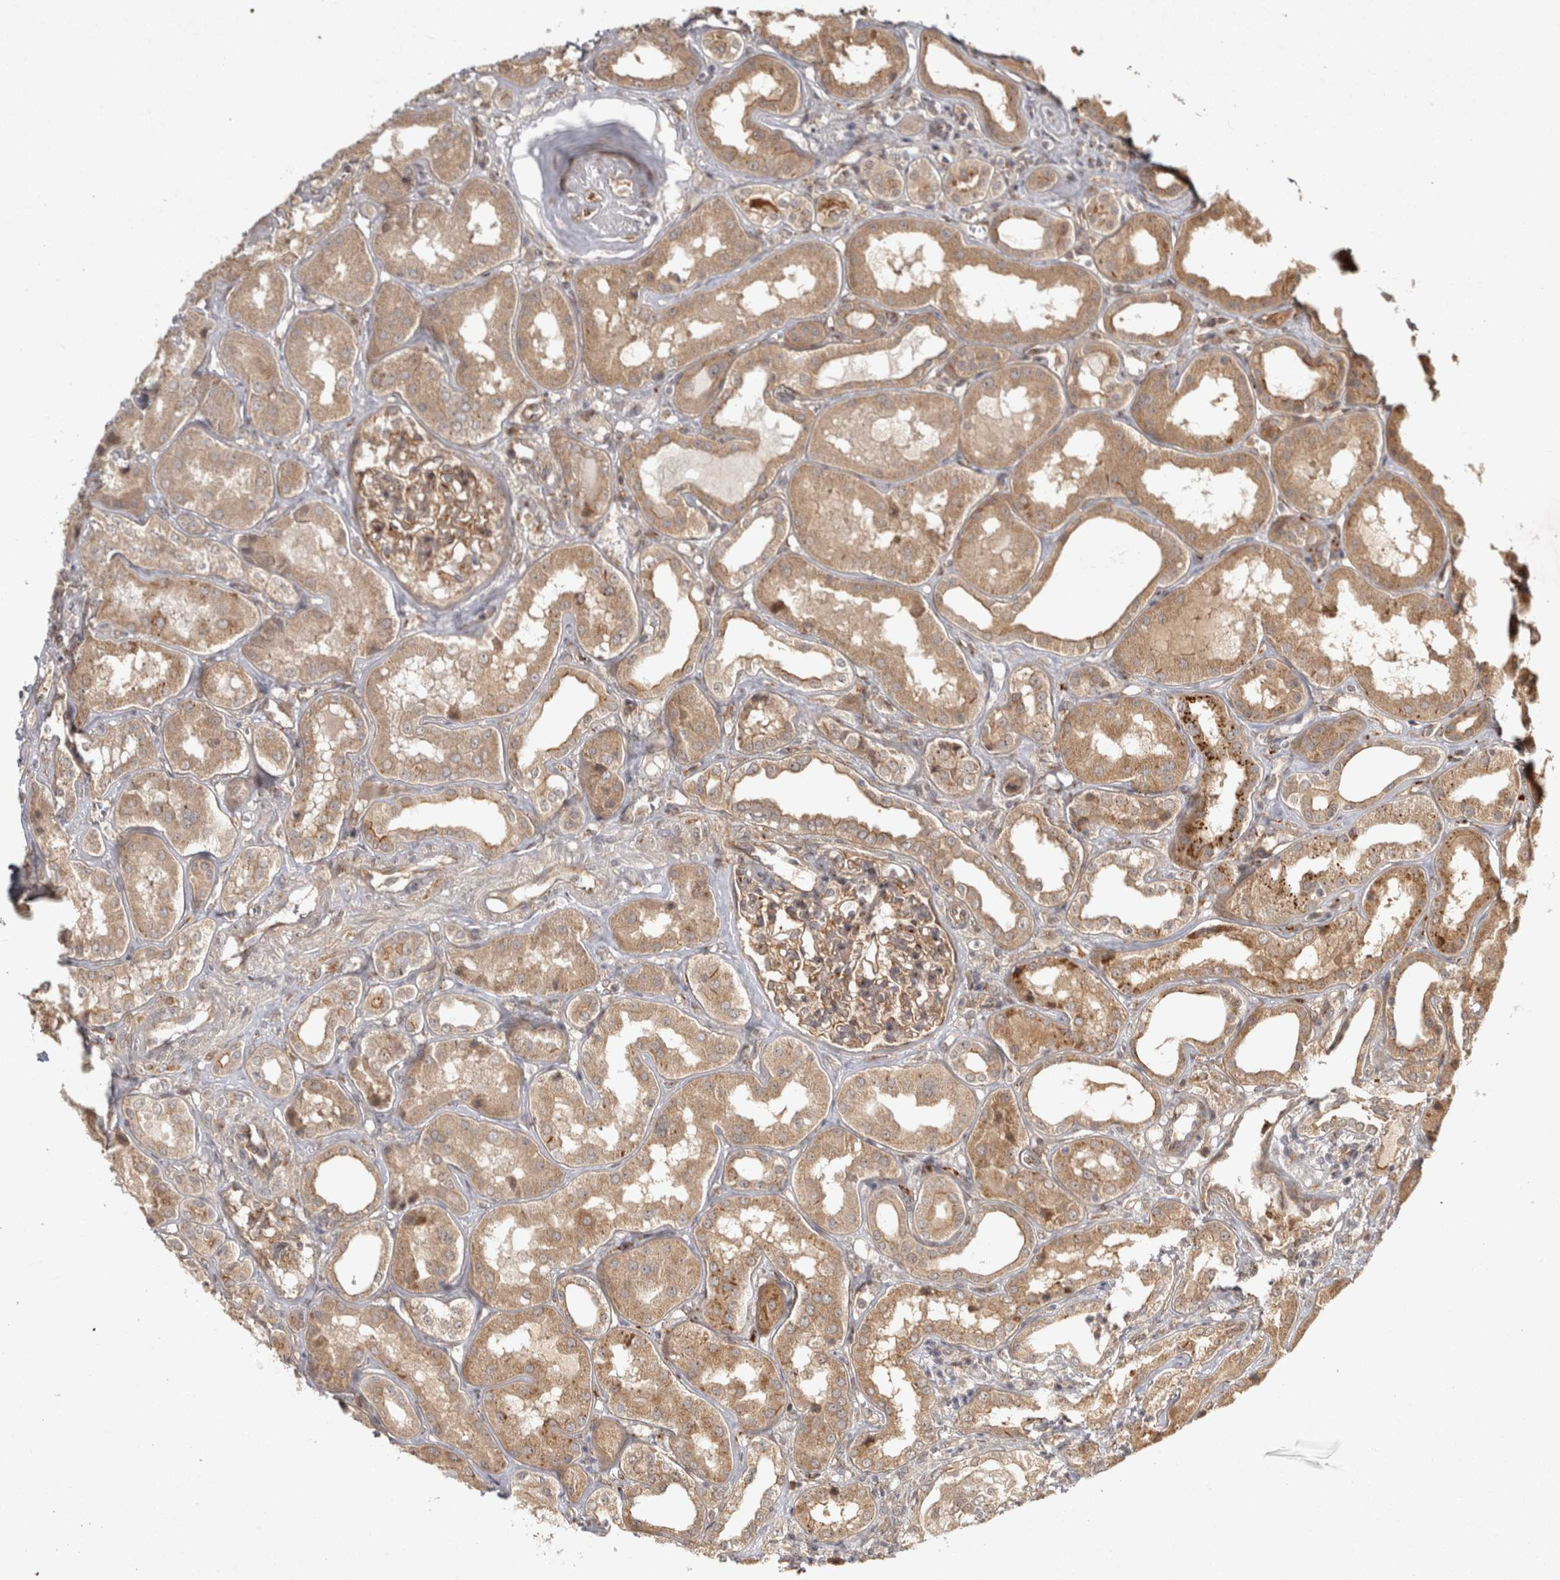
{"staining": {"intensity": "moderate", "quantity": ">75%", "location": "cytoplasmic/membranous"}, "tissue": "kidney", "cell_type": "Cells in glomeruli", "image_type": "normal", "snomed": [{"axis": "morphology", "description": "Normal tissue, NOS"}, {"axis": "topography", "description": "Kidney"}], "caption": "Cells in glomeruli show moderate cytoplasmic/membranous positivity in about >75% of cells in normal kidney. Using DAB (brown) and hematoxylin (blue) stains, captured at high magnification using brightfield microscopy.", "gene": "CAMSAP2", "patient": {"sex": "female", "age": 56}}